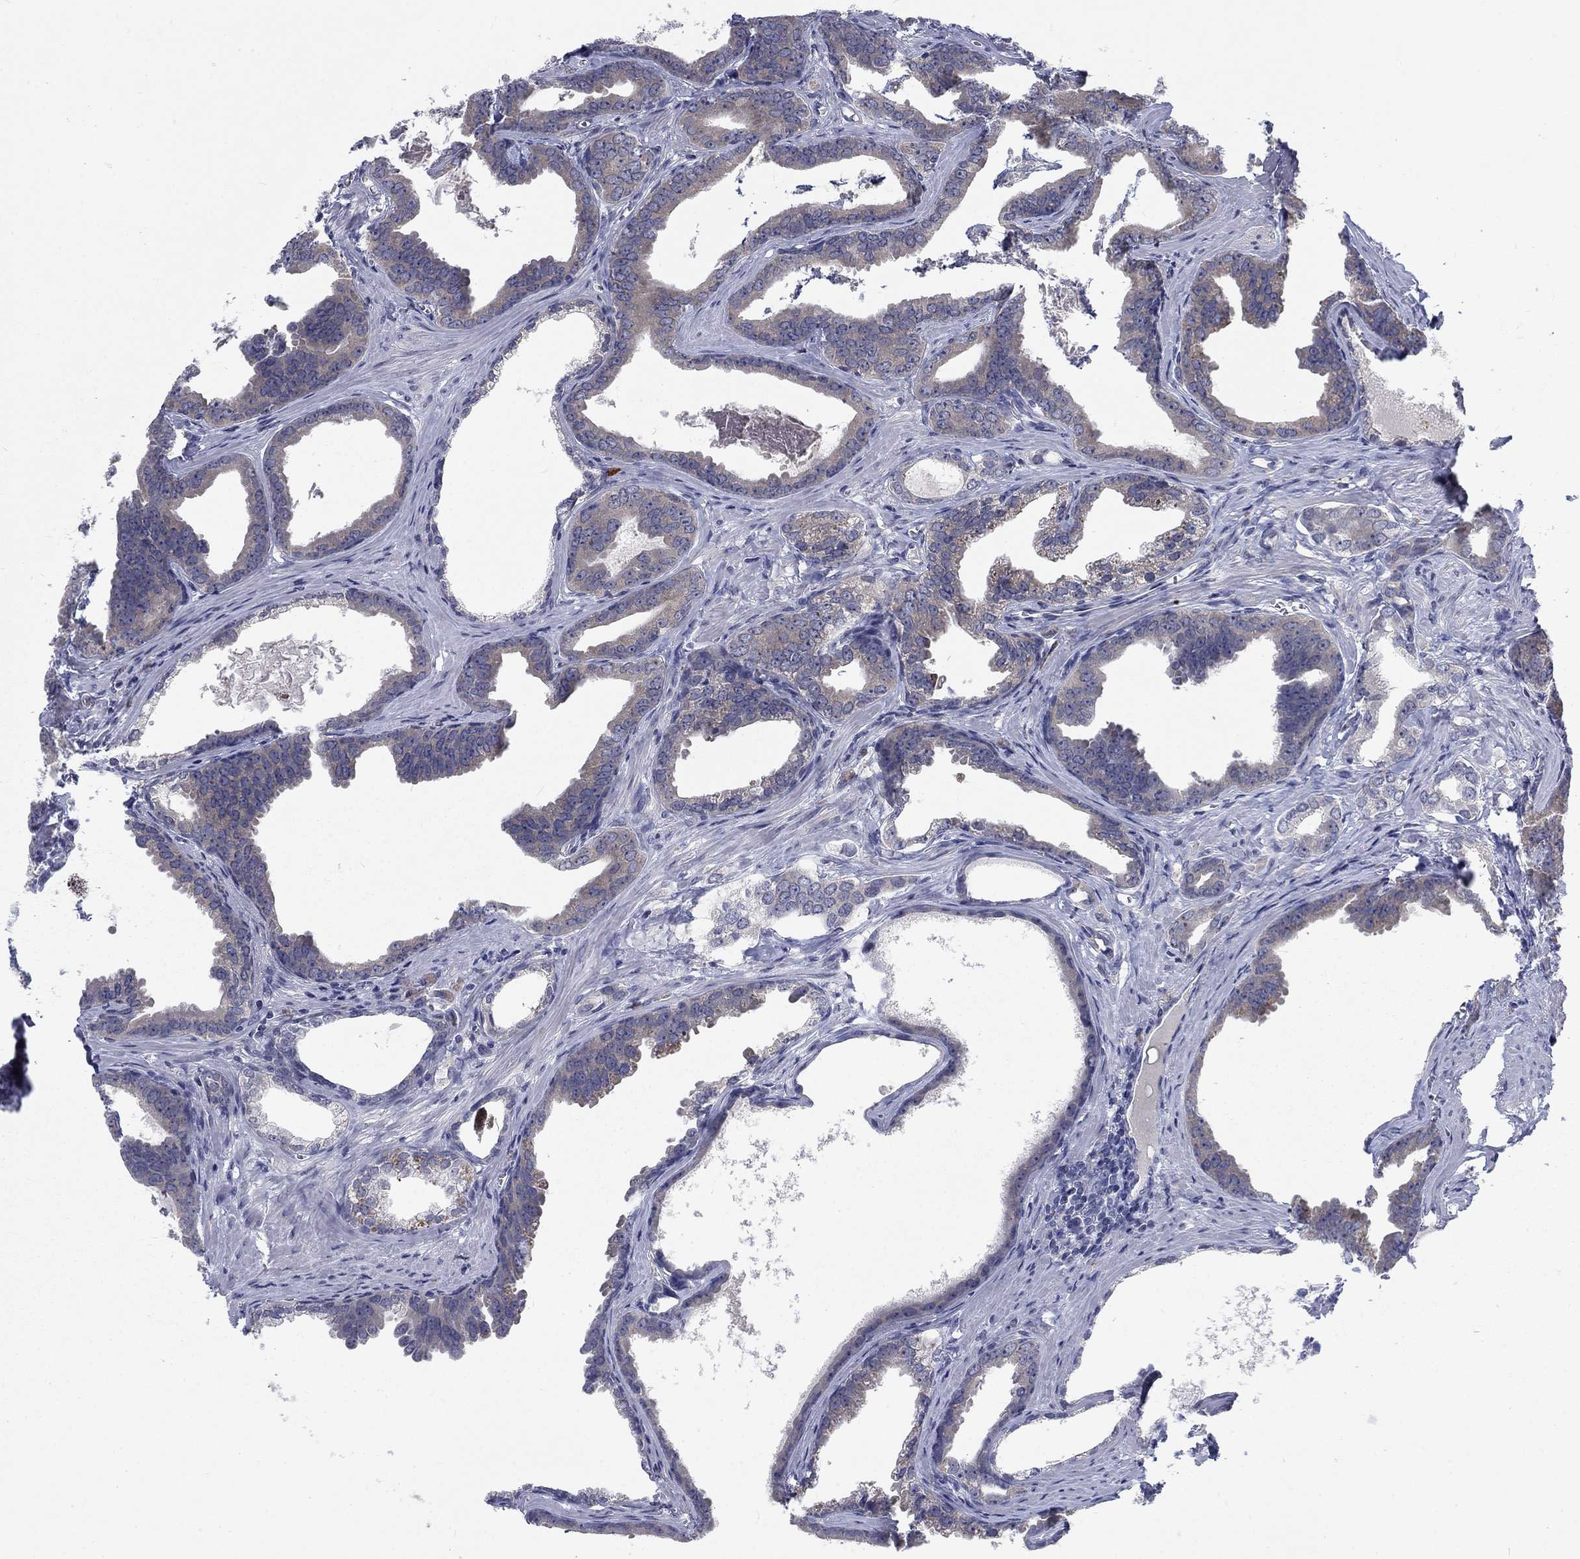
{"staining": {"intensity": "weak", "quantity": "25%-75%", "location": "cytoplasmic/membranous"}, "tissue": "prostate cancer", "cell_type": "Tumor cells", "image_type": "cancer", "snomed": [{"axis": "morphology", "description": "Adenocarcinoma, NOS"}, {"axis": "topography", "description": "Prostate"}], "caption": "Immunohistochemical staining of prostate cancer (adenocarcinoma) displays weak cytoplasmic/membranous protein staining in about 25%-75% of tumor cells.", "gene": "PHKA1", "patient": {"sex": "male", "age": 66}}